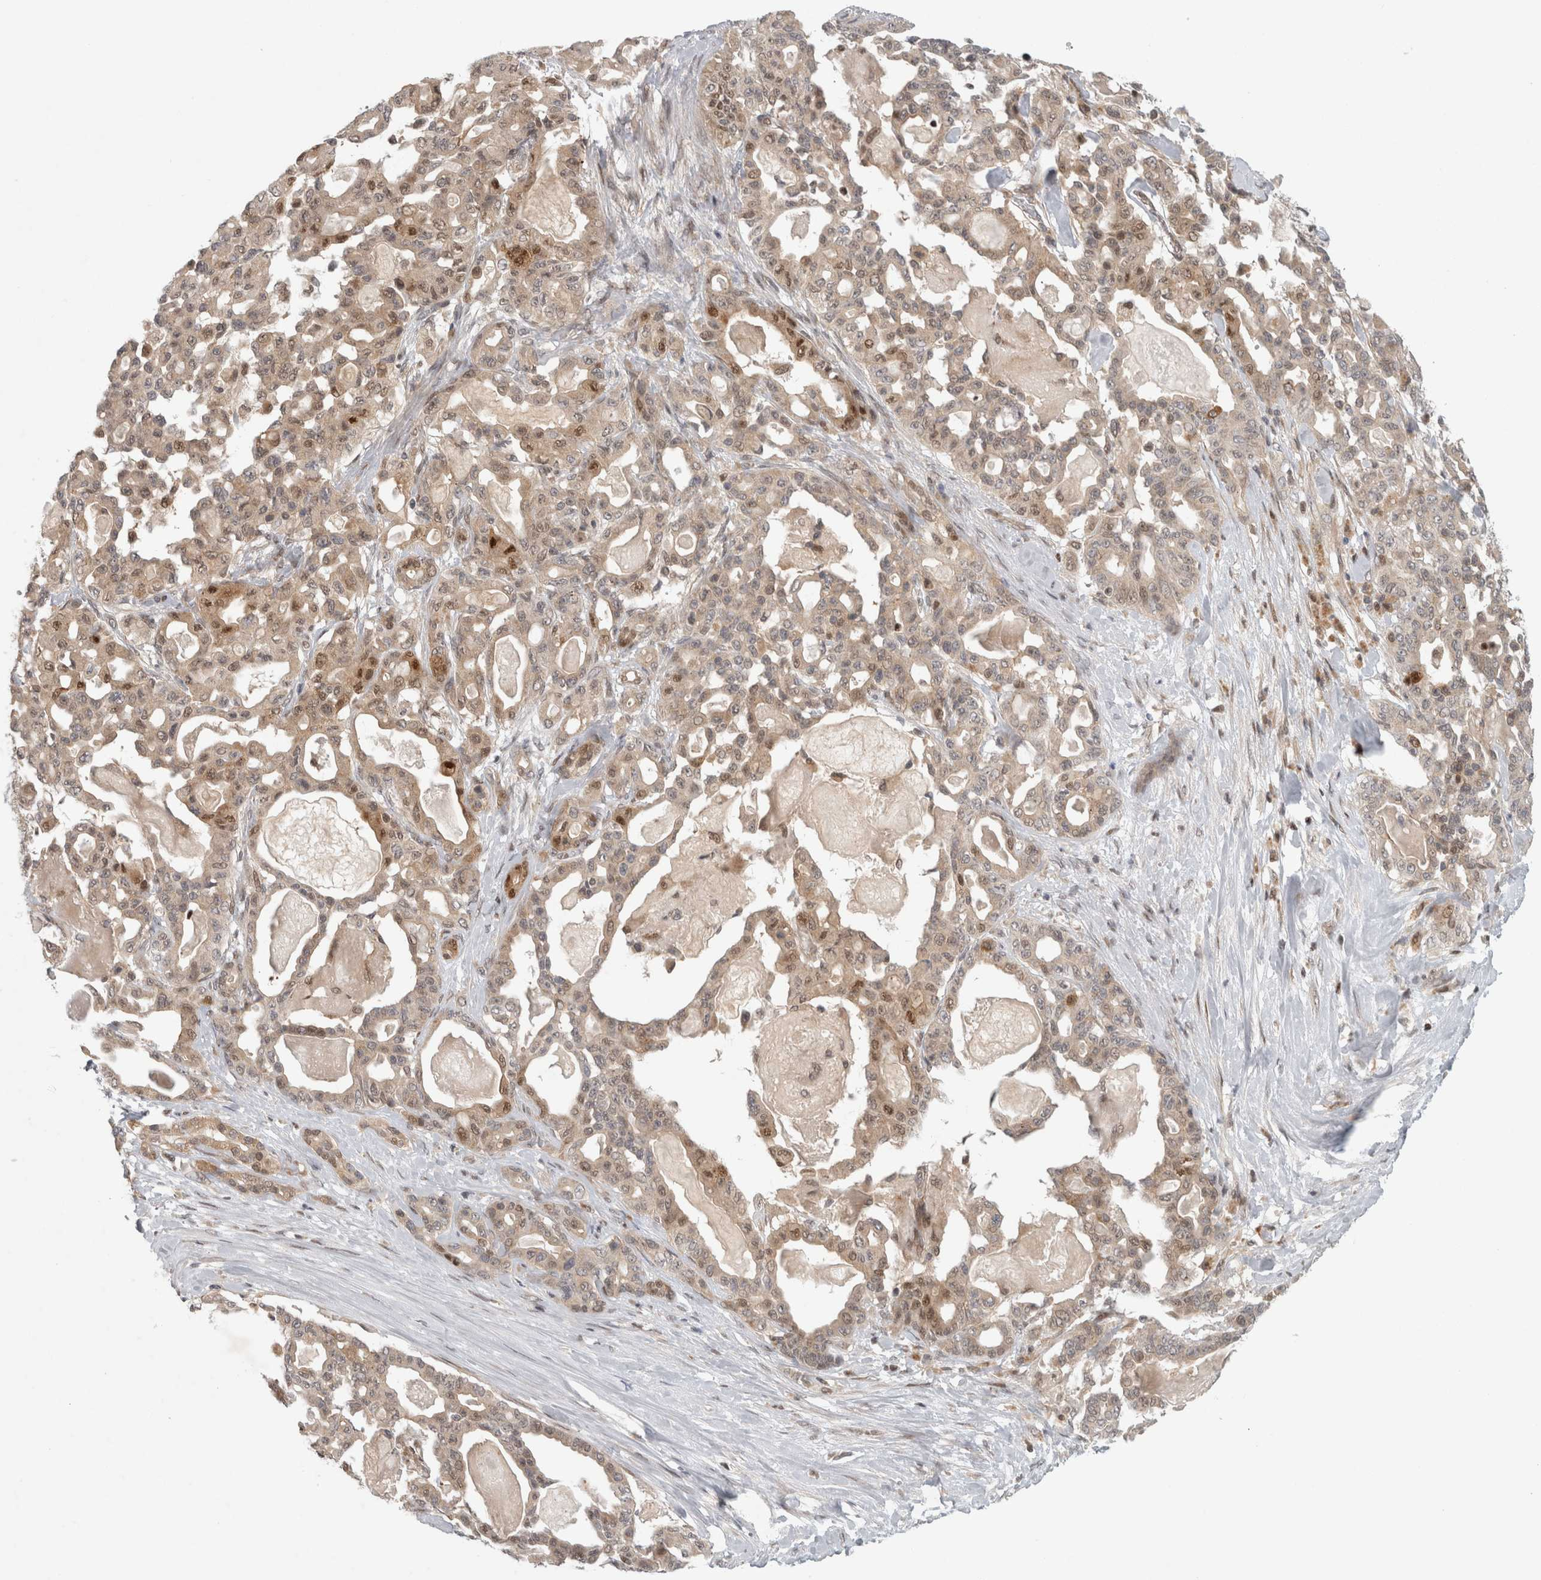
{"staining": {"intensity": "strong", "quantity": "<25%", "location": "nuclear"}, "tissue": "pancreatic cancer", "cell_type": "Tumor cells", "image_type": "cancer", "snomed": [{"axis": "morphology", "description": "Adenocarcinoma, NOS"}, {"axis": "topography", "description": "Pancreas"}], "caption": "Immunohistochemical staining of pancreatic cancer (adenocarcinoma) shows medium levels of strong nuclear staining in approximately <25% of tumor cells.", "gene": "KDM8", "patient": {"sex": "male", "age": 63}}